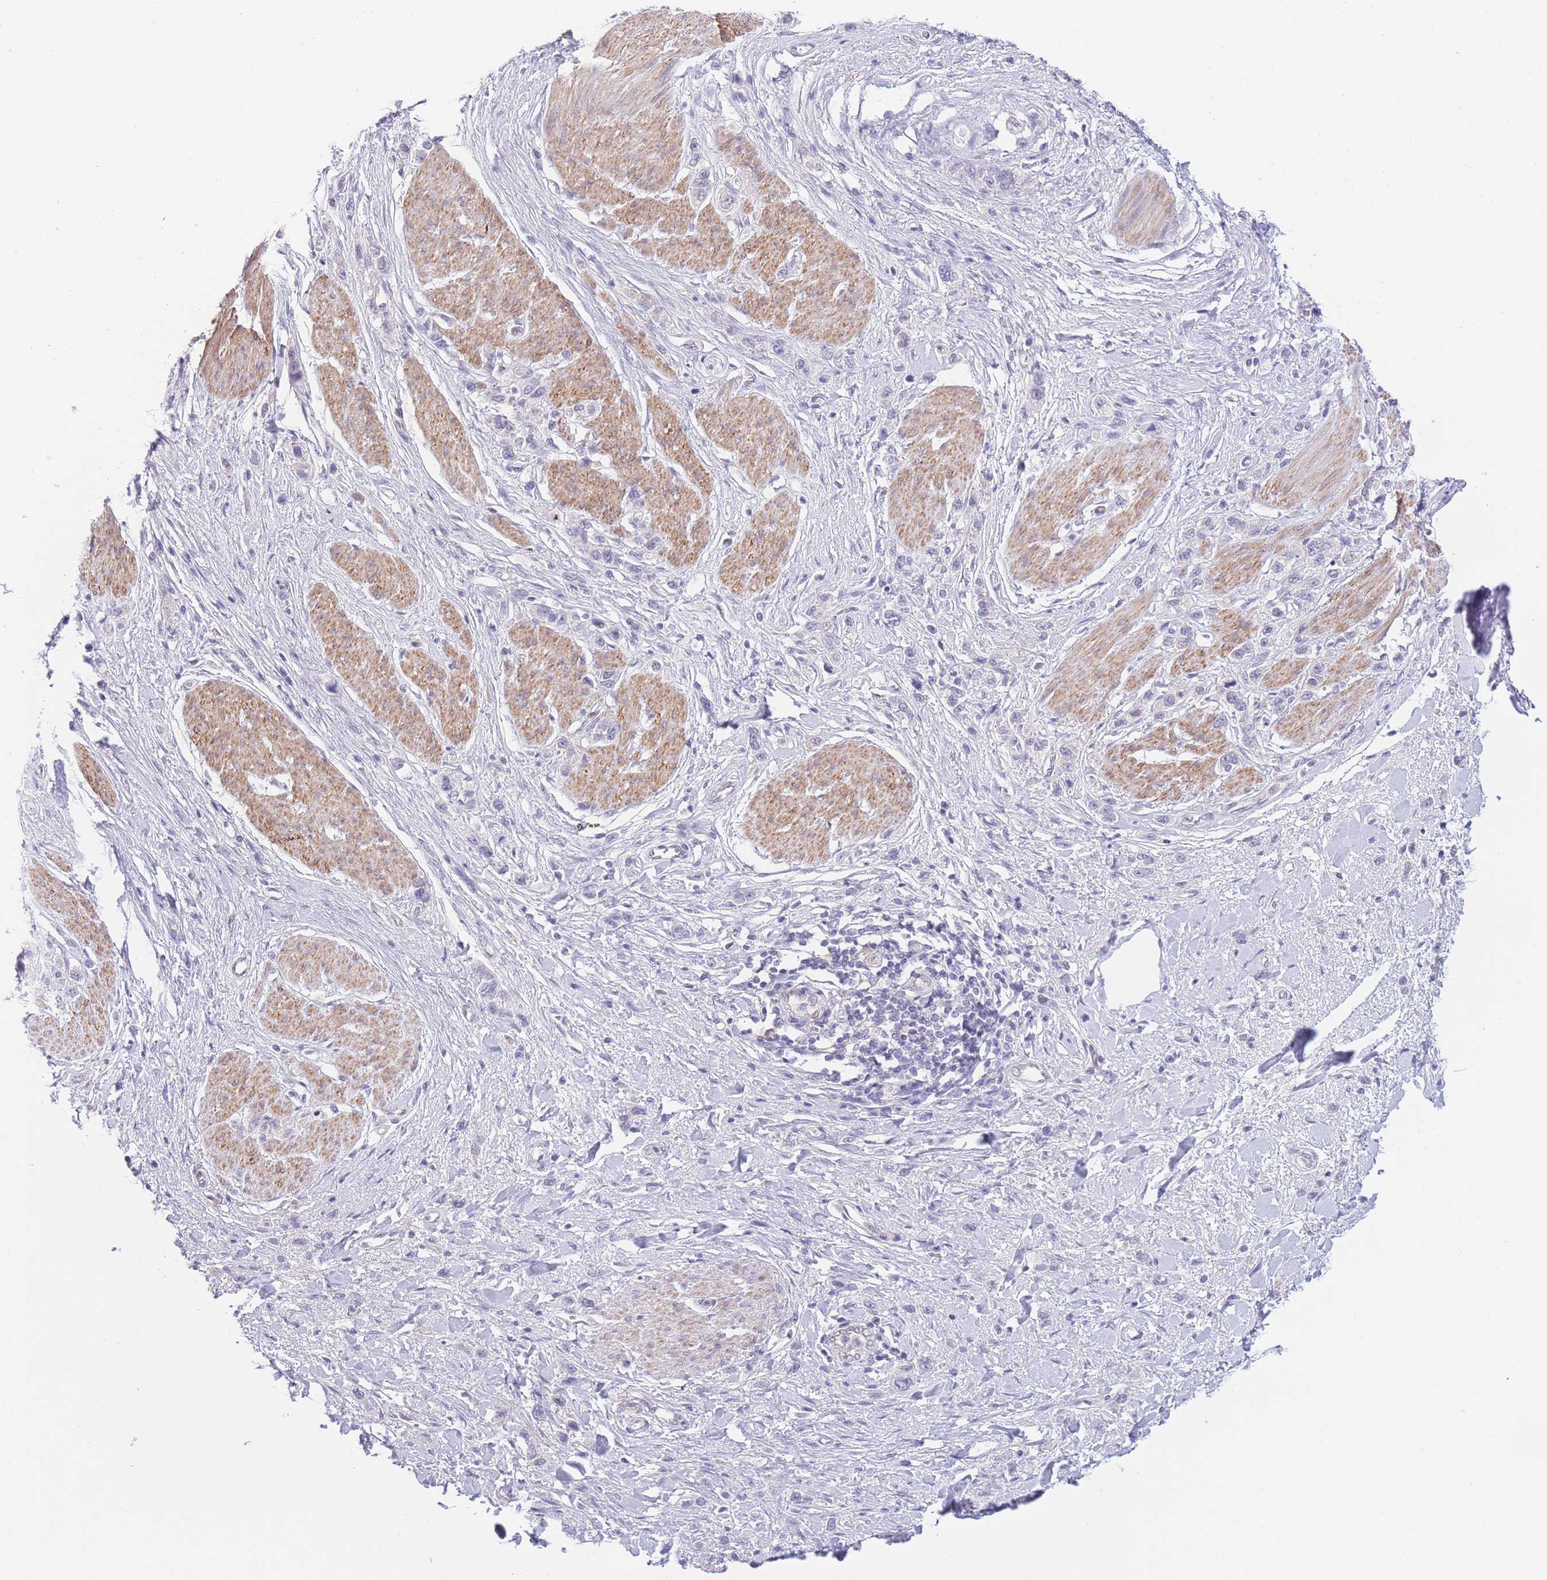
{"staining": {"intensity": "negative", "quantity": "none", "location": "none"}, "tissue": "stomach cancer", "cell_type": "Tumor cells", "image_type": "cancer", "snomed": [{"axis": "morphology", "description": "Adenocarcinoma, NOS"}, {"axis": "topography", "description": "Stomach"}], "caption": "A high-resolution photomicrograph shows IHC staining of adenocarcinoma (stomach), which shows no significant expression in tumor cells.", "gene": "C9orf152", "patient": {"sex": "female", "age": 65}}